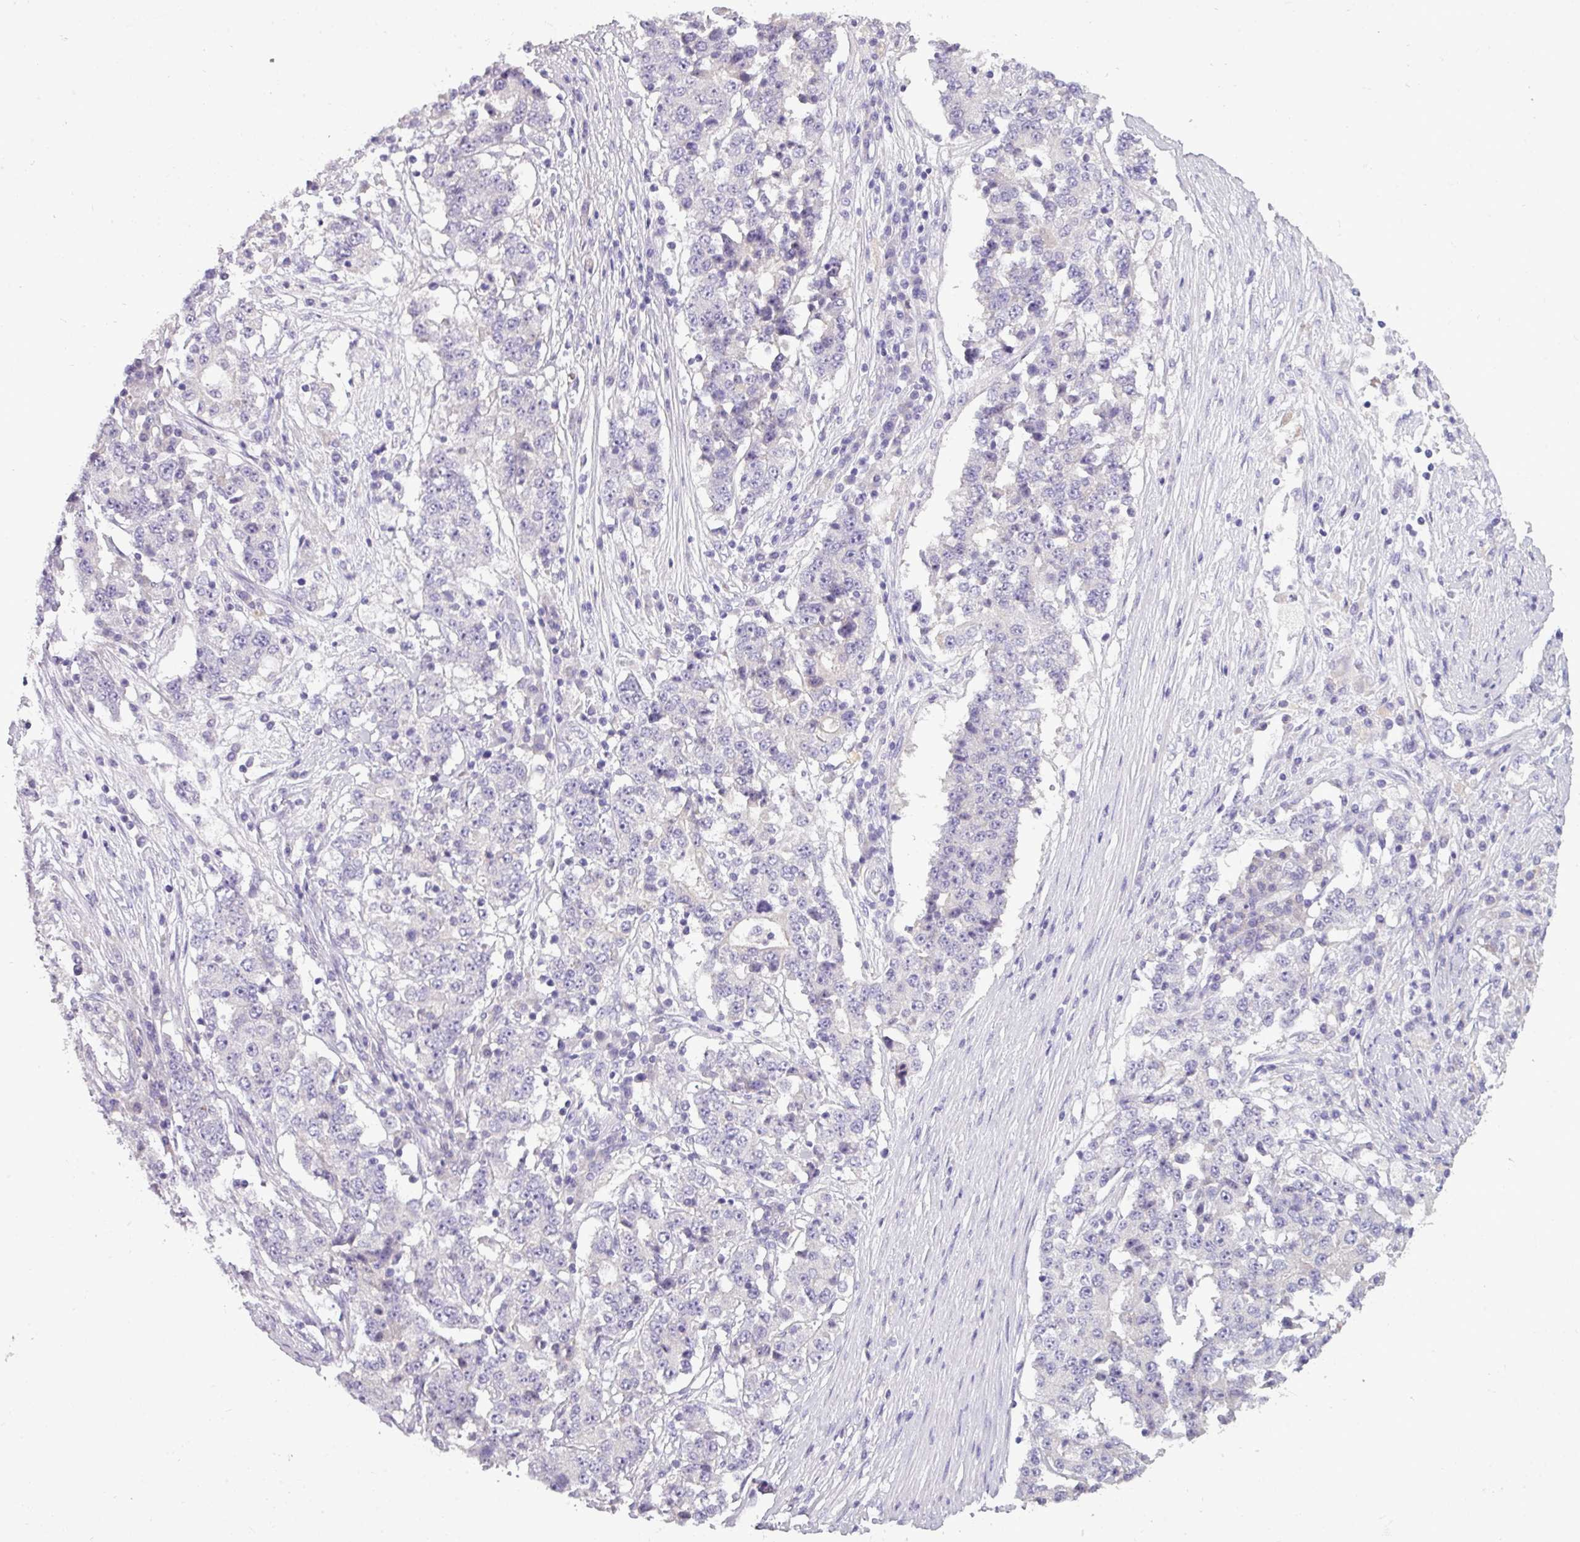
{"staining": {"intensity": "negative", "quantity": "none", "location": "none"}, "tissue": "stomach cancer", "cell_type": "Tumor cells", "image_type": "cancer", "snomed": [{"axis": "morphology", "description": "Adenocarcinoma, NOS"}, {"axis": "topography", "description": "Stomach"}], "caption": "High magnification brightfield microscopy of stomach cancer (adenocarcinoma) stained with DAB (3,3'-diaminobenzidine) (brown) and counterstained with hematoxylin (blue): tumor cells show no significant expression. Brightfield microscopy of immunohistochemistry stained with DAB (3,3'-diaminobenzidine) (brown) and hematoxylin (blue), captured at high magnification.", "gene": "DNAAF9", "patient": {"sex": "male", "age": 59}}